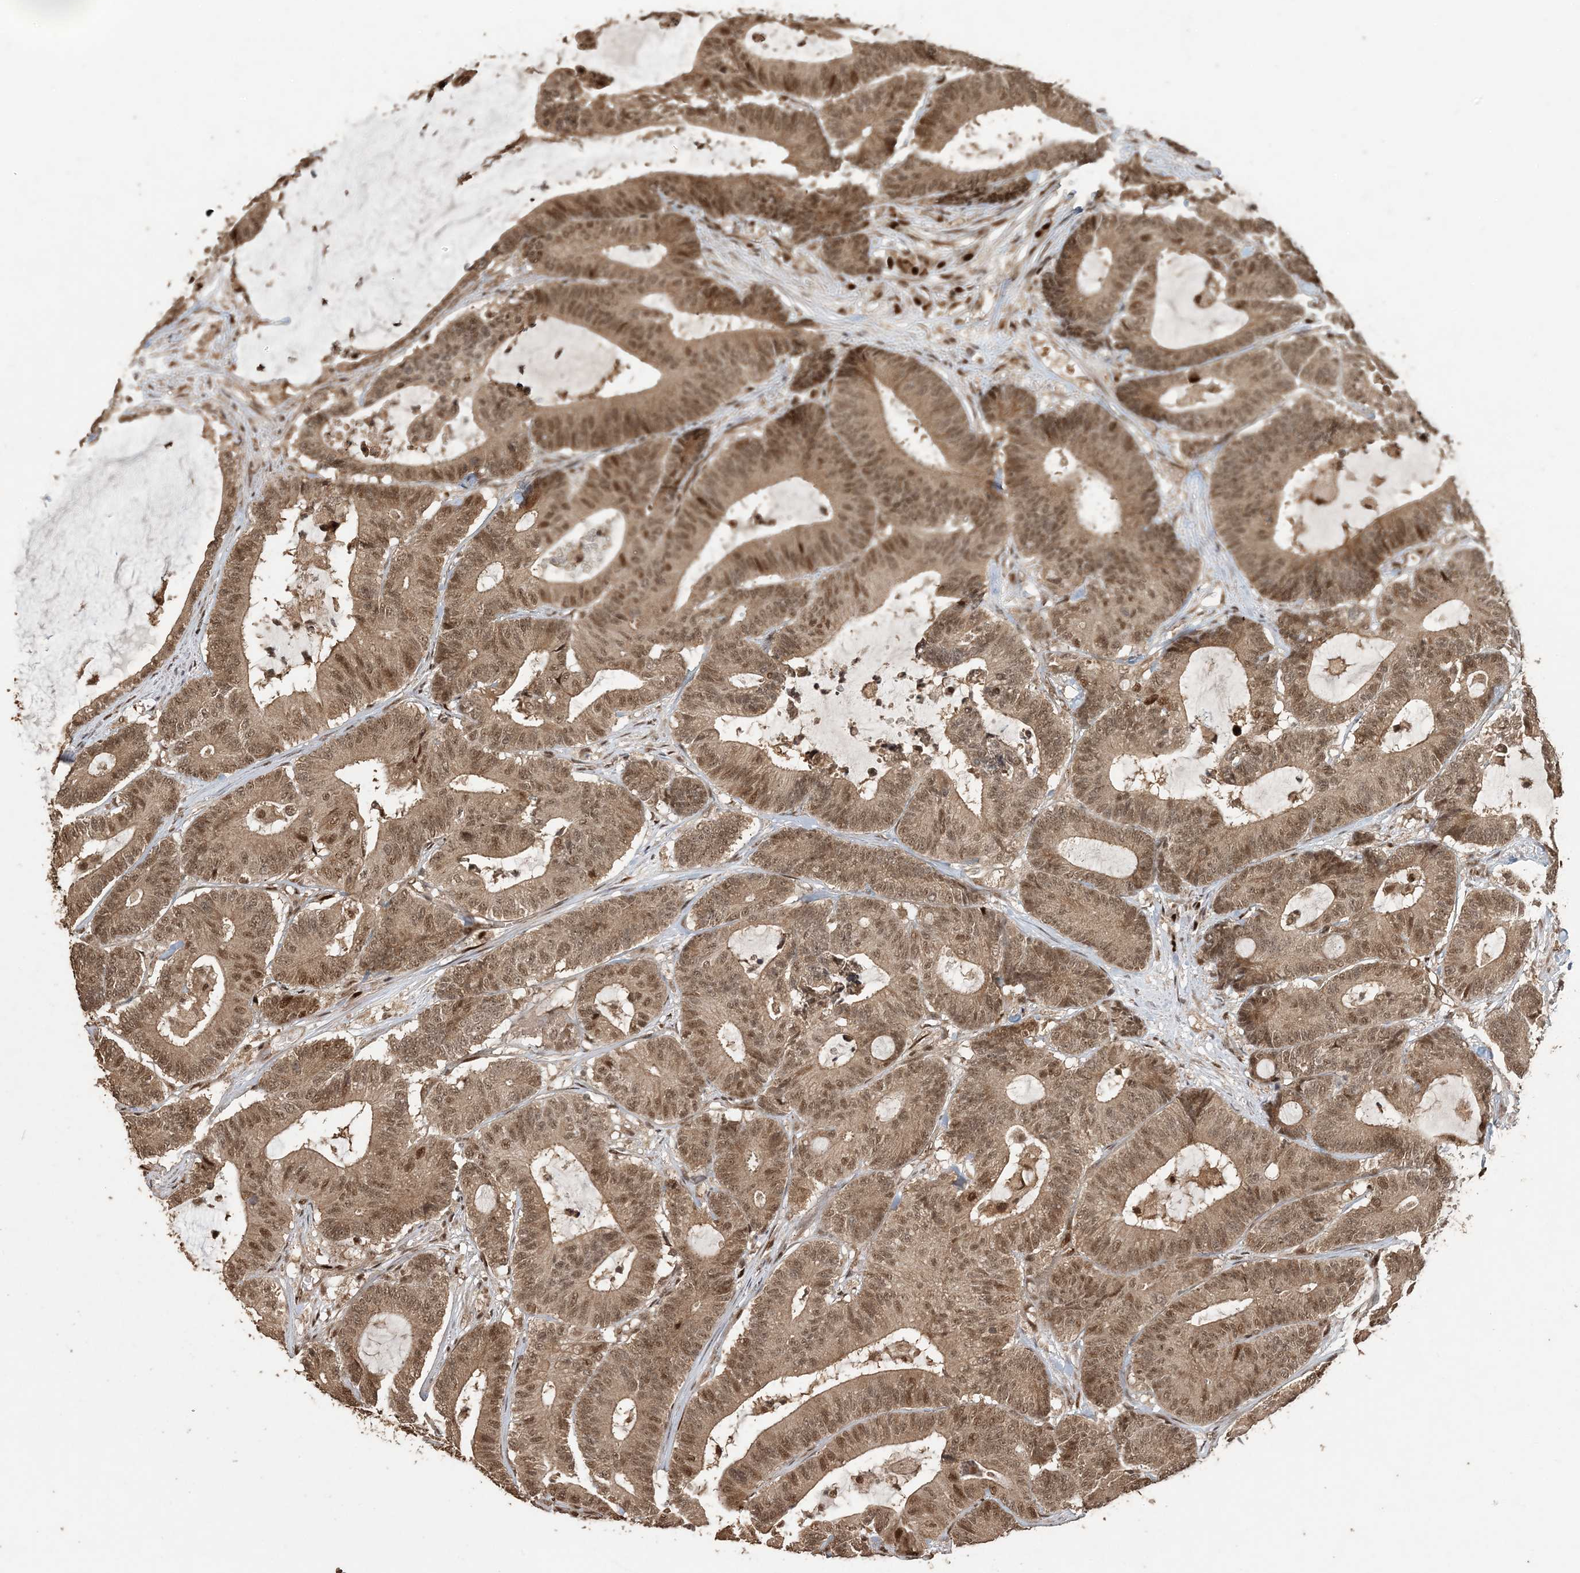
{"staining": {"intensity": "moderate", "quantity": ">75%", "location": "cytoplasmic/membranous,nuclear"}, "tissue": "colorectal cancer", "cell_type": "Tumor cells", "image_type": "cancer", "snomed": [{"axis": "morphology", "description": "Adenocarcinoma, NOS"}, {"axis": "topography", "description": "Colon"}], "caption": "Colorectal cancer (adenocarcinoma) was stained to show a protein in brown. There is medium levels of moderate cytoplasmic/membranous and nuclear positivity in about >75% of tumor cells.", "gene": "ATP13A2", "patient": {"sex": "female", "age": 84}}